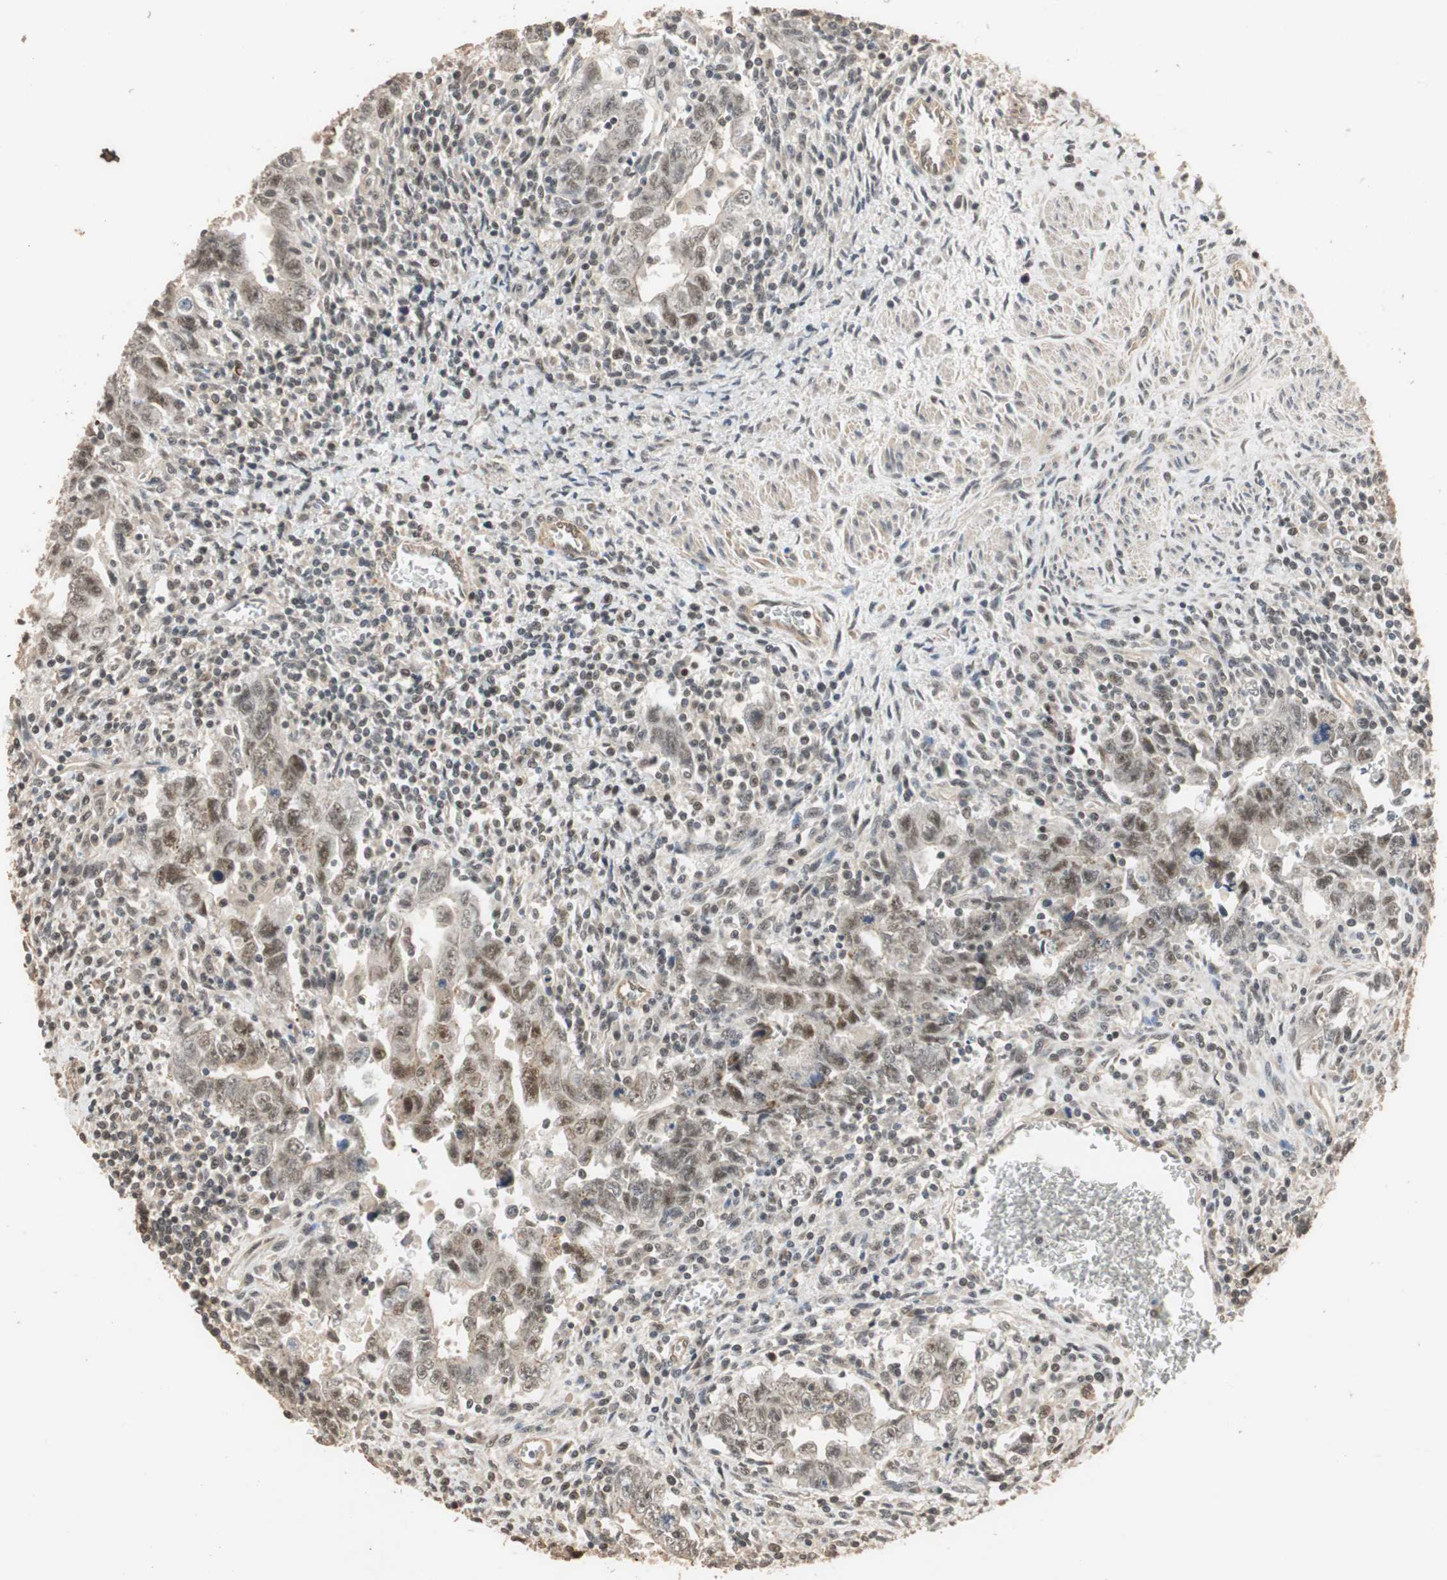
{"staining": {"intensity": "moderate", "quantity": ">75%", "location": "nuclear"}, "tissue": "testis cancer", "cell_type": "Tumor cells", "image_type": "cancer", "snomed": [{"axis": "morphology", "description": "Carcinoma, Embryonal, NOS"}, {"axis": "topography", "description": "Testis"}], "caption": "Human embryonal carcinoma (testis) stained with a protein marker reveals moderate staining in tumor cells.", "gene": "CDC5L", "patient": {"sex": "male", "age": 28}}